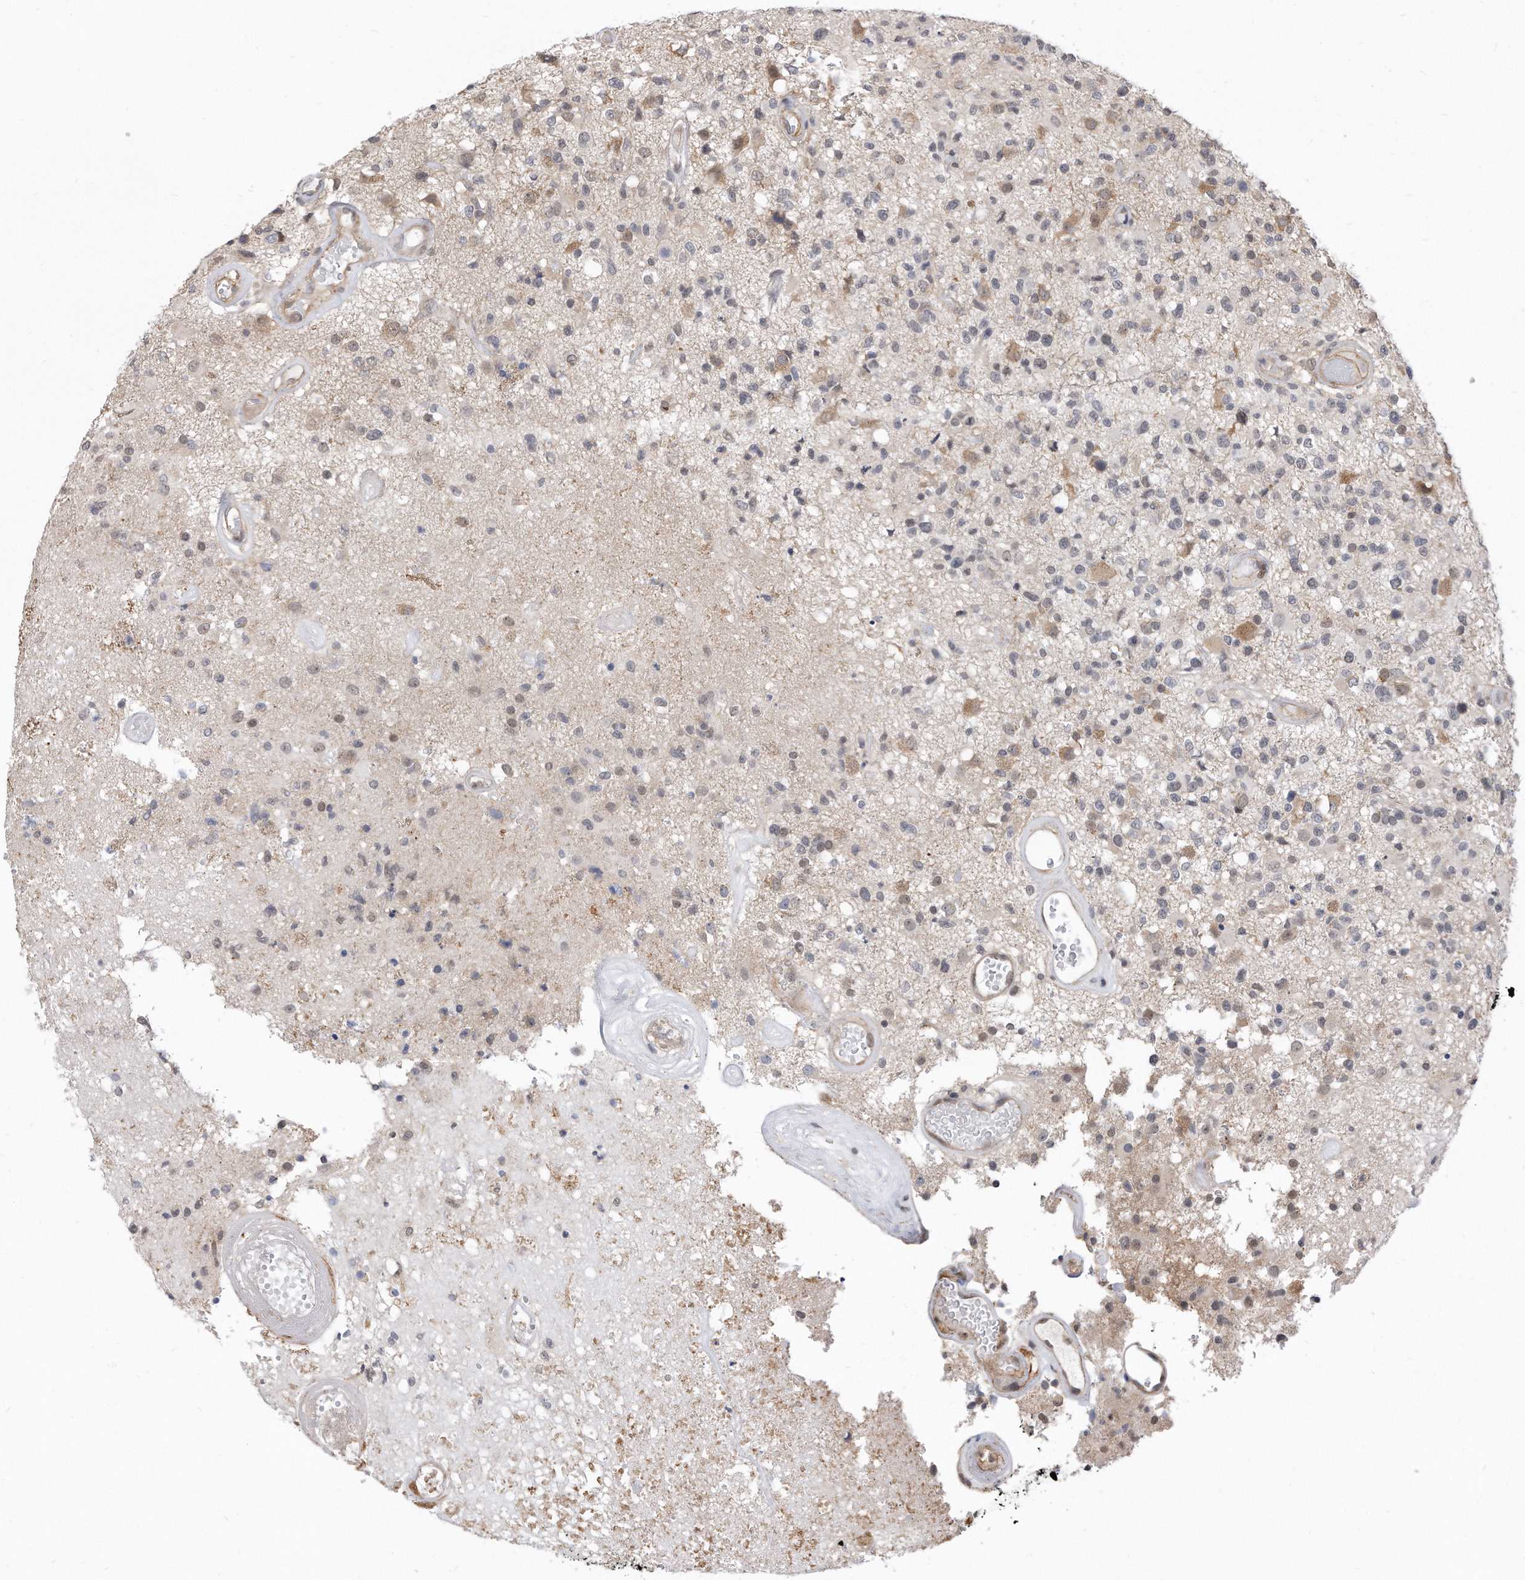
{"staining": {"intensity": "weak", "quantity": "<25%", "location": "nuclear"}, "tissue": "glioma", "cell_type": "Tumor cells", "image_type": "cancer", "snomed": [{"axis": "morphology", "description": "Glioma, malignant, High grade"}, {"axis": "morphology", "description": "Glioblastoma, NOS"}, {"axis": "topography", "description": "Brain"}], "caption": "IHC micrograph of human glioma stained for a protein (brown), which shows no staining in tumor cells.", "gene": "TCP1", "patient": {"sex": "male", "age": 60}}